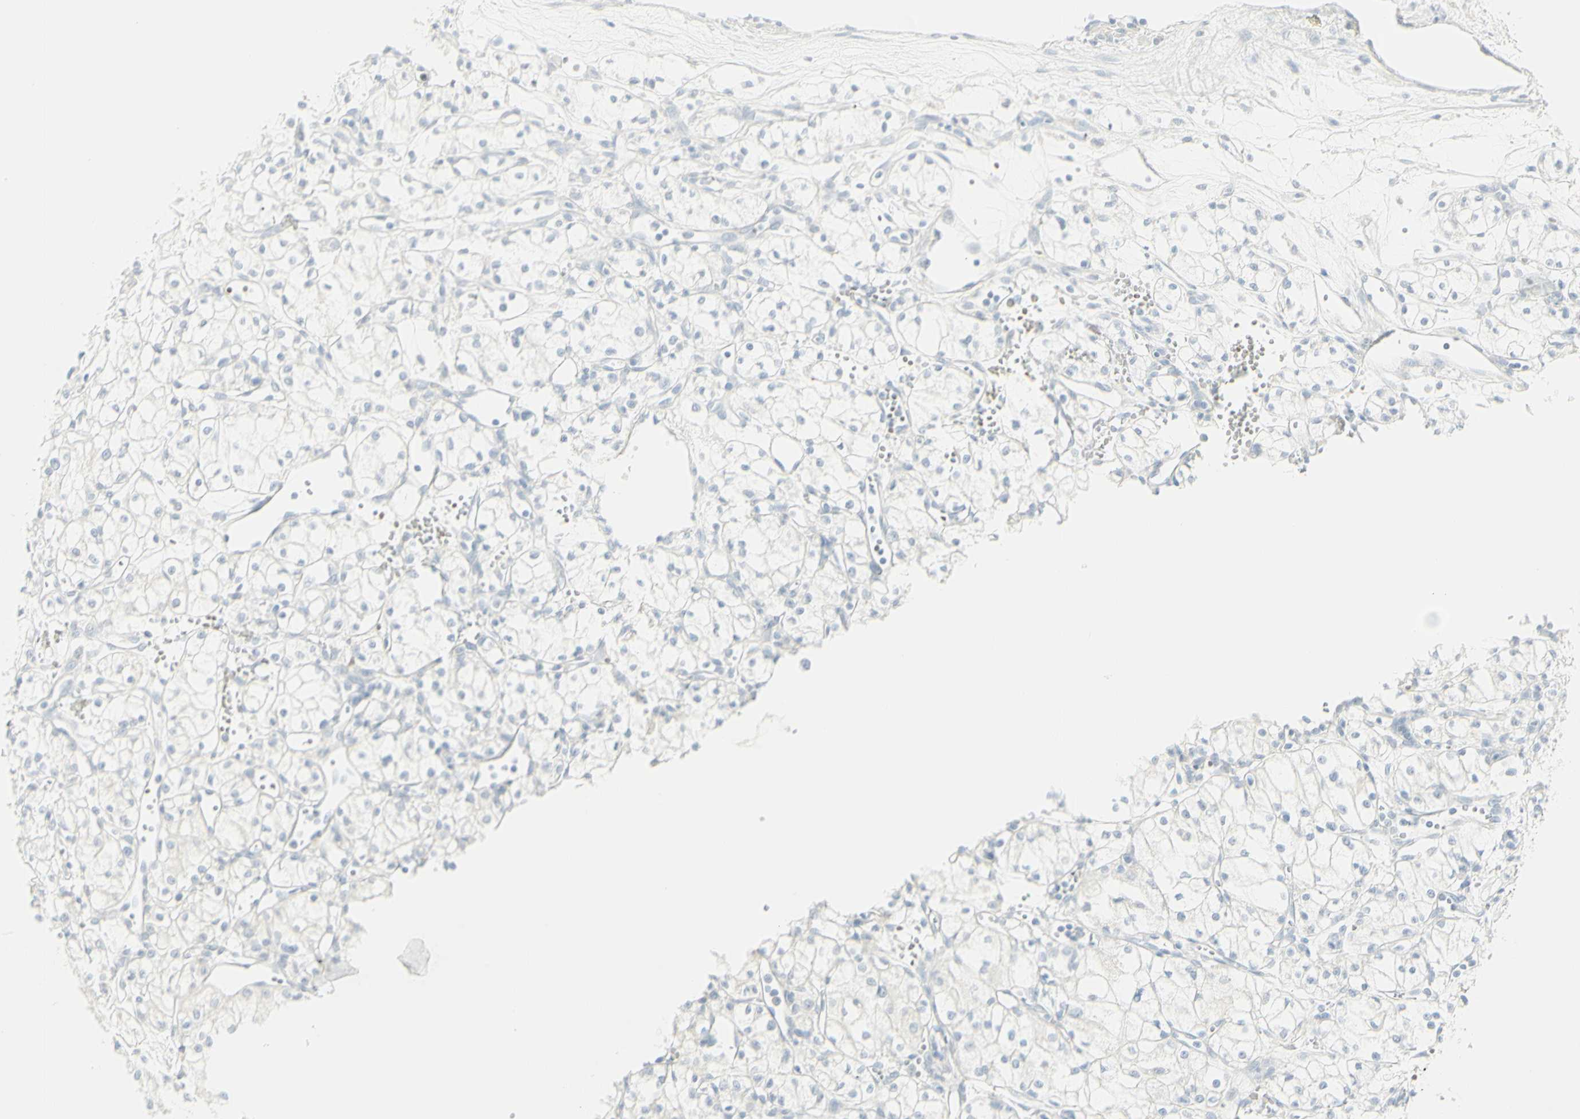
{"staining": {"intensity": "negative", "quantity": "none", "location": "none"}, "tissue": "renal cancer", "cell_type": "Tumor cells", "image_type": "cancer", "snomed": [{"axis": "morphology", "description": "Normal tissue, NOS"}, {"axis": "morphology", "description": "Adenocarcinoma, NOS"}, {"axis": "topography", "description": "Kidney"}], "caption": "Tumor cells are negative for protein expression in human renal cancer.", "gene": "MDK", "patient": {"sex": "male", "age": 59}}